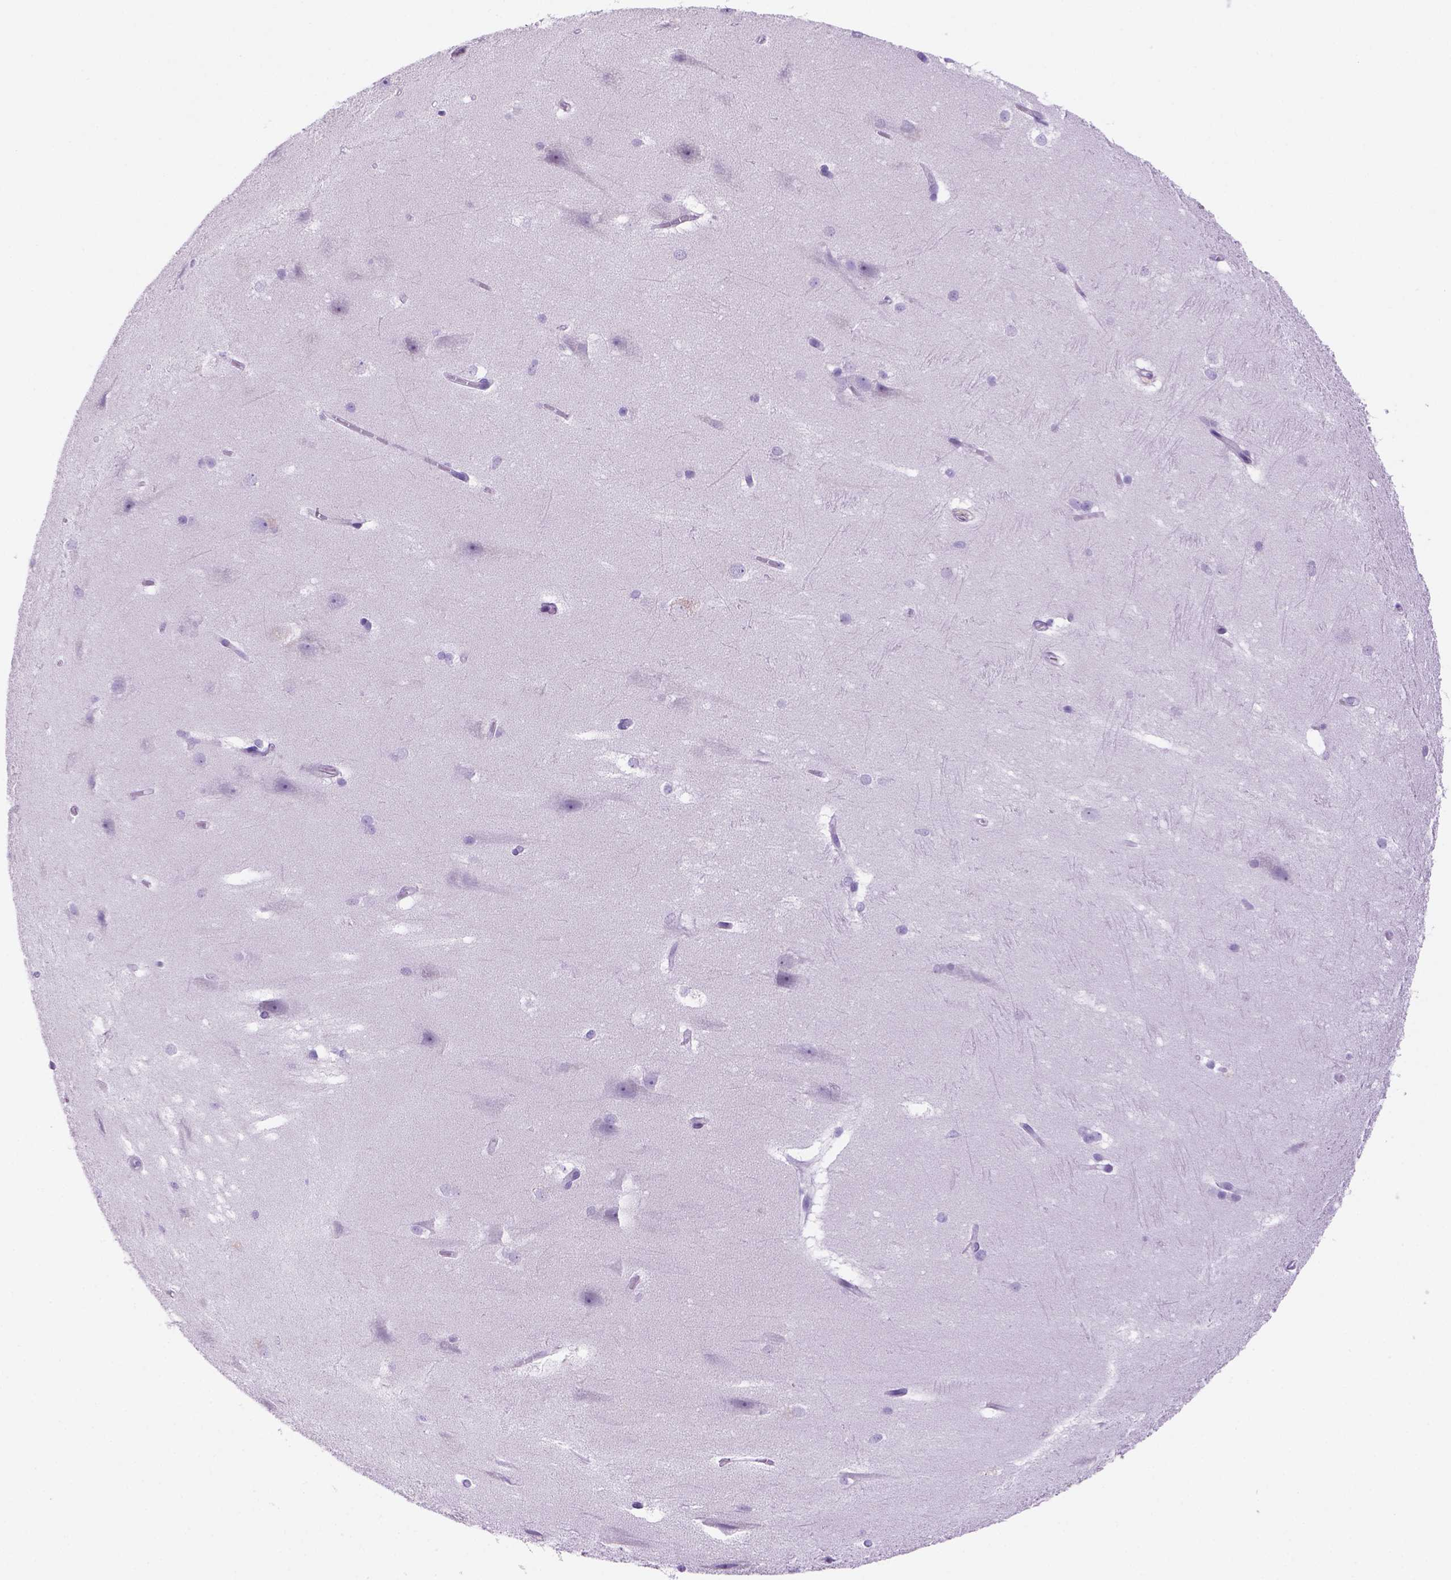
{"staining": {"intensity": "negative", "quantity": "none", "location": "none"}, "tissue": "hippocampus", "cell_type": "Glial cells", "image_type": "normal", "snomed": [{"axis": "morphology", "description": "Normal tissue, NOS"}, {"axis": "topography", "description": "Cerebral cortex"}, {"axis": "topography", "description": "Hippocampus"}], "caption": "An IHC image of normal hippocampus is shown. There is no staining in glial cells of hippocampus.", "gene": "DNAH11", "patient": {"sex": "female", "age": 19}}